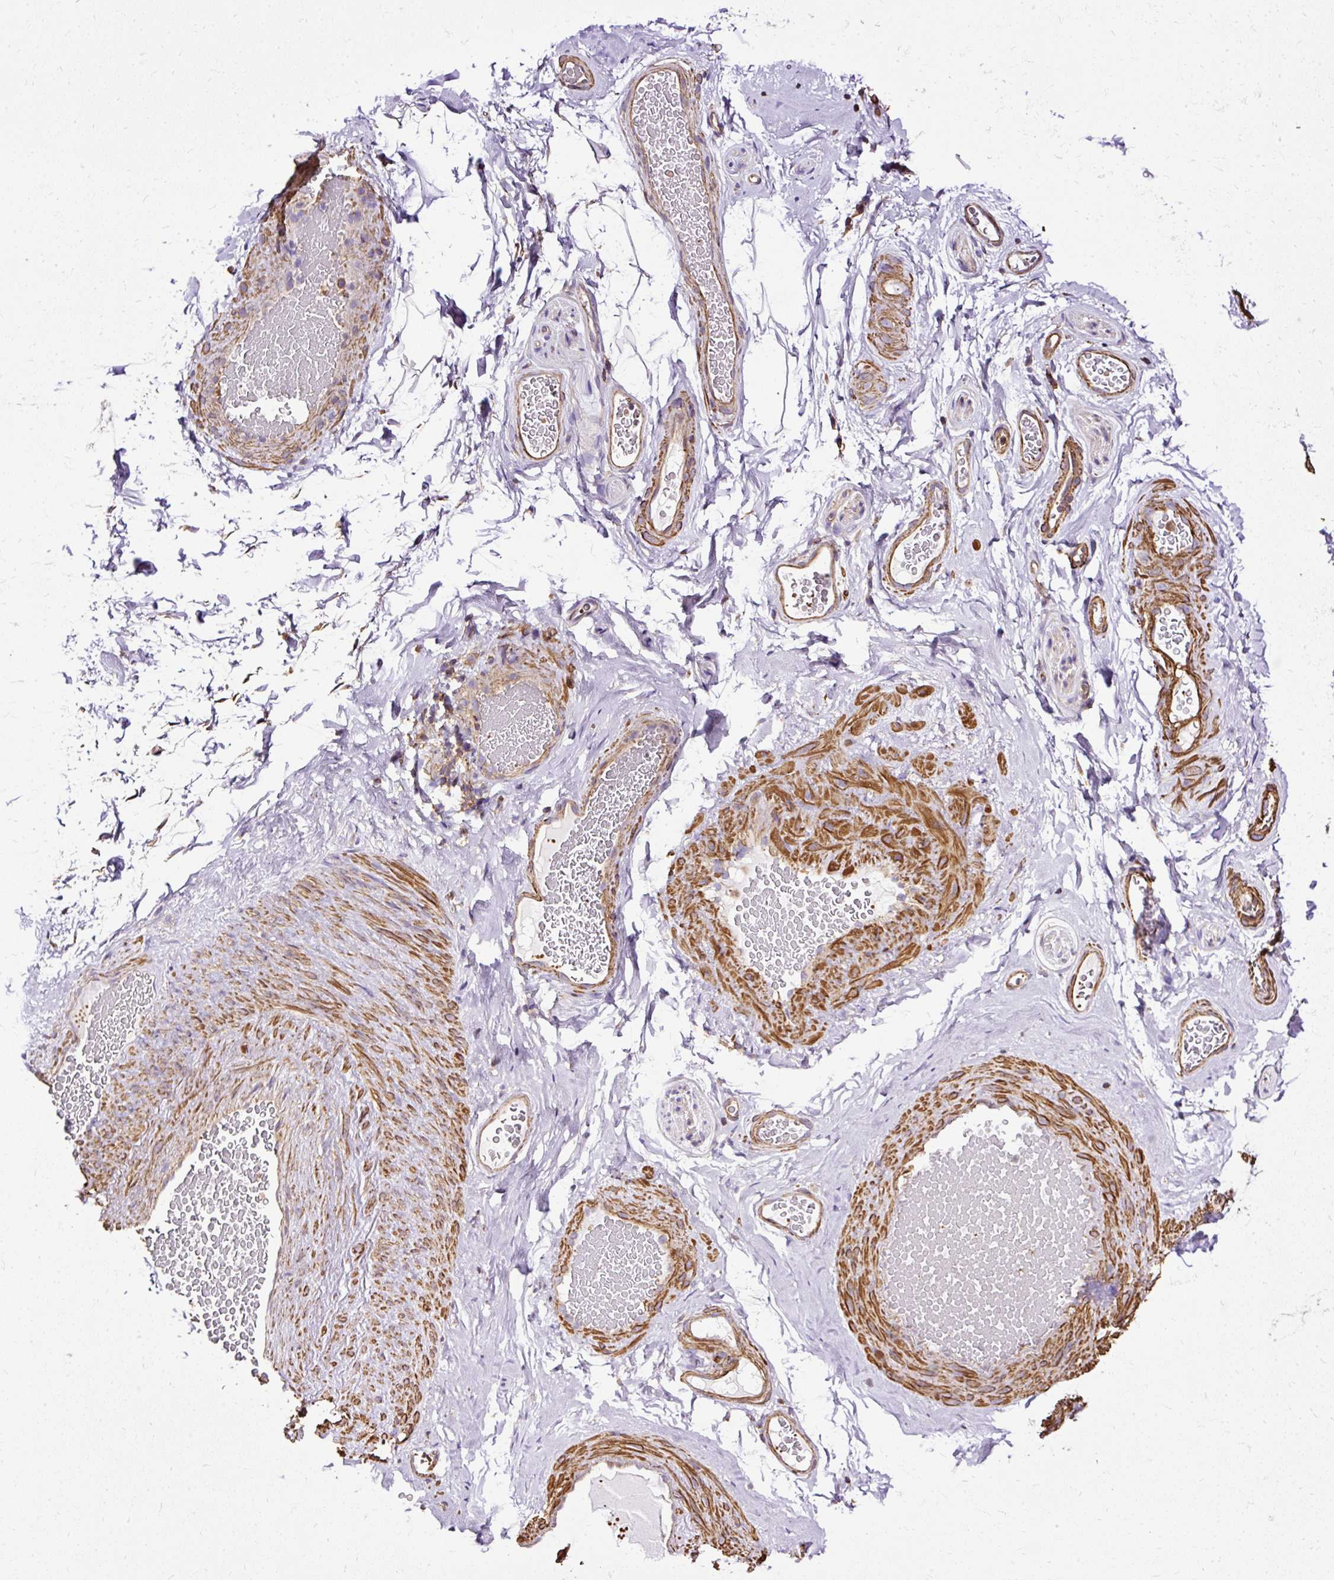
{"staining": {"intensity": "negative", "quantity": "none", "location": "none"}, "tissue": "adipose tissue", "cell_type": "Adipocytes", "image_type": "normal", "snomed": [{"axis": "morphology", "description": "Normal tissue, NOS"}, {"axis": "topography", "description": "Vascular tissue"}, {"axis": "topography", "description": "Peripheral nerve tissue"}], "caption": "Immunohistochemistry of normal adipose tissue demonstrates no expression in adipocytes. (DAB (3,3'-diaminobenzidine) IHC visualized using brightfield microscopy, high magnification).", "gene": "KLHL11", "patient": {"sex": "male", "age": 41}}